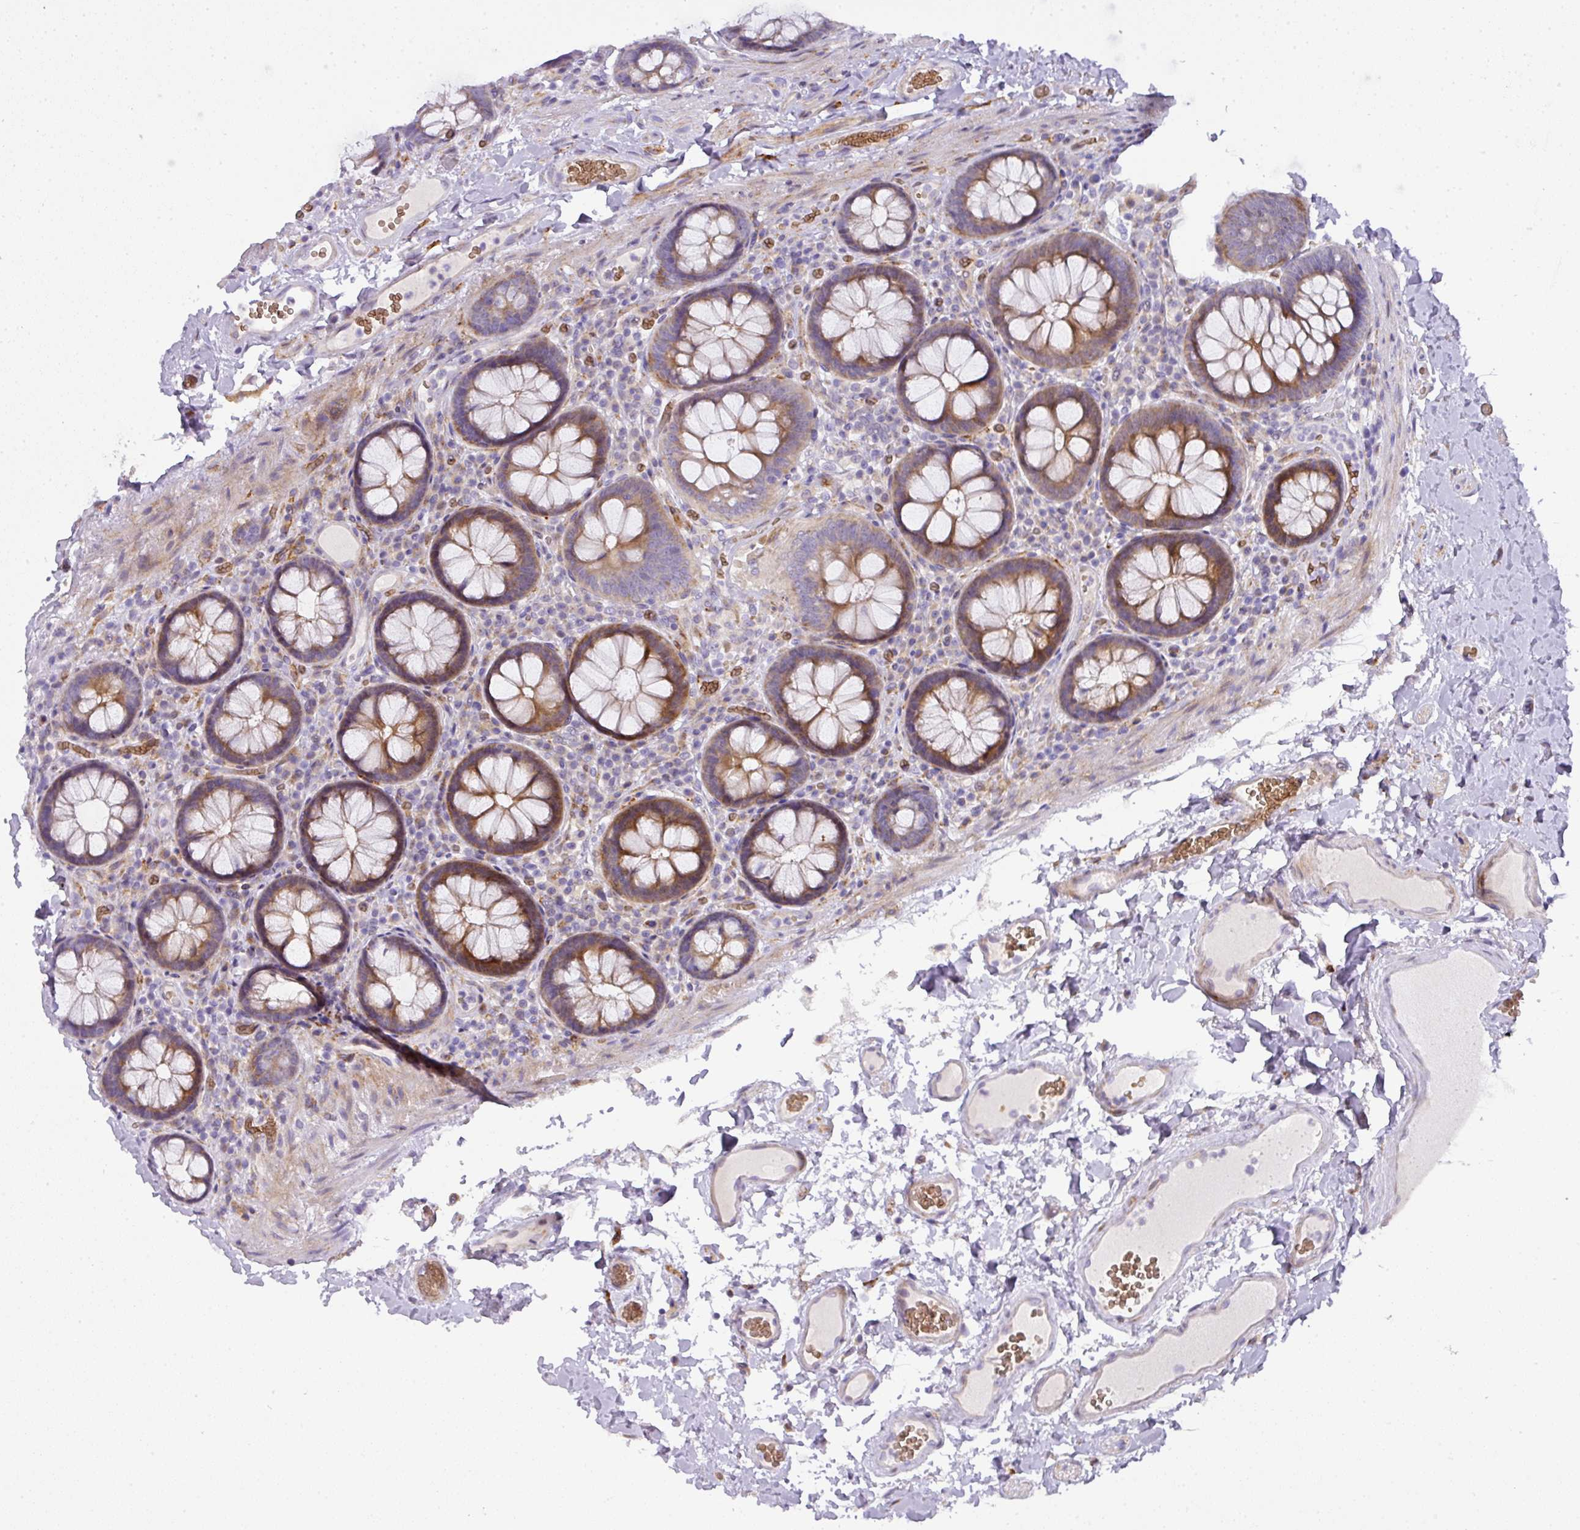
{"staining": {"intensity": "moderate", "quantity": "<25%", "location": "cytoplasmic/membranous"}, "tissue": "colon", "cell_type": "Endothelial cells", "image_type": "normal", "snomed": [{"axis": "morphology", "description": "Normal tissue, NOS"}, {"axis": "topography", "description": "Colon"}], "caption": "Protein analysis of normal colon displays moderate cytoplasmic/membranous positivity in approximately <25% of endothelial cells.", "gene": "ATP6V1F", "patient": {"sex": "male", "age": 84}}